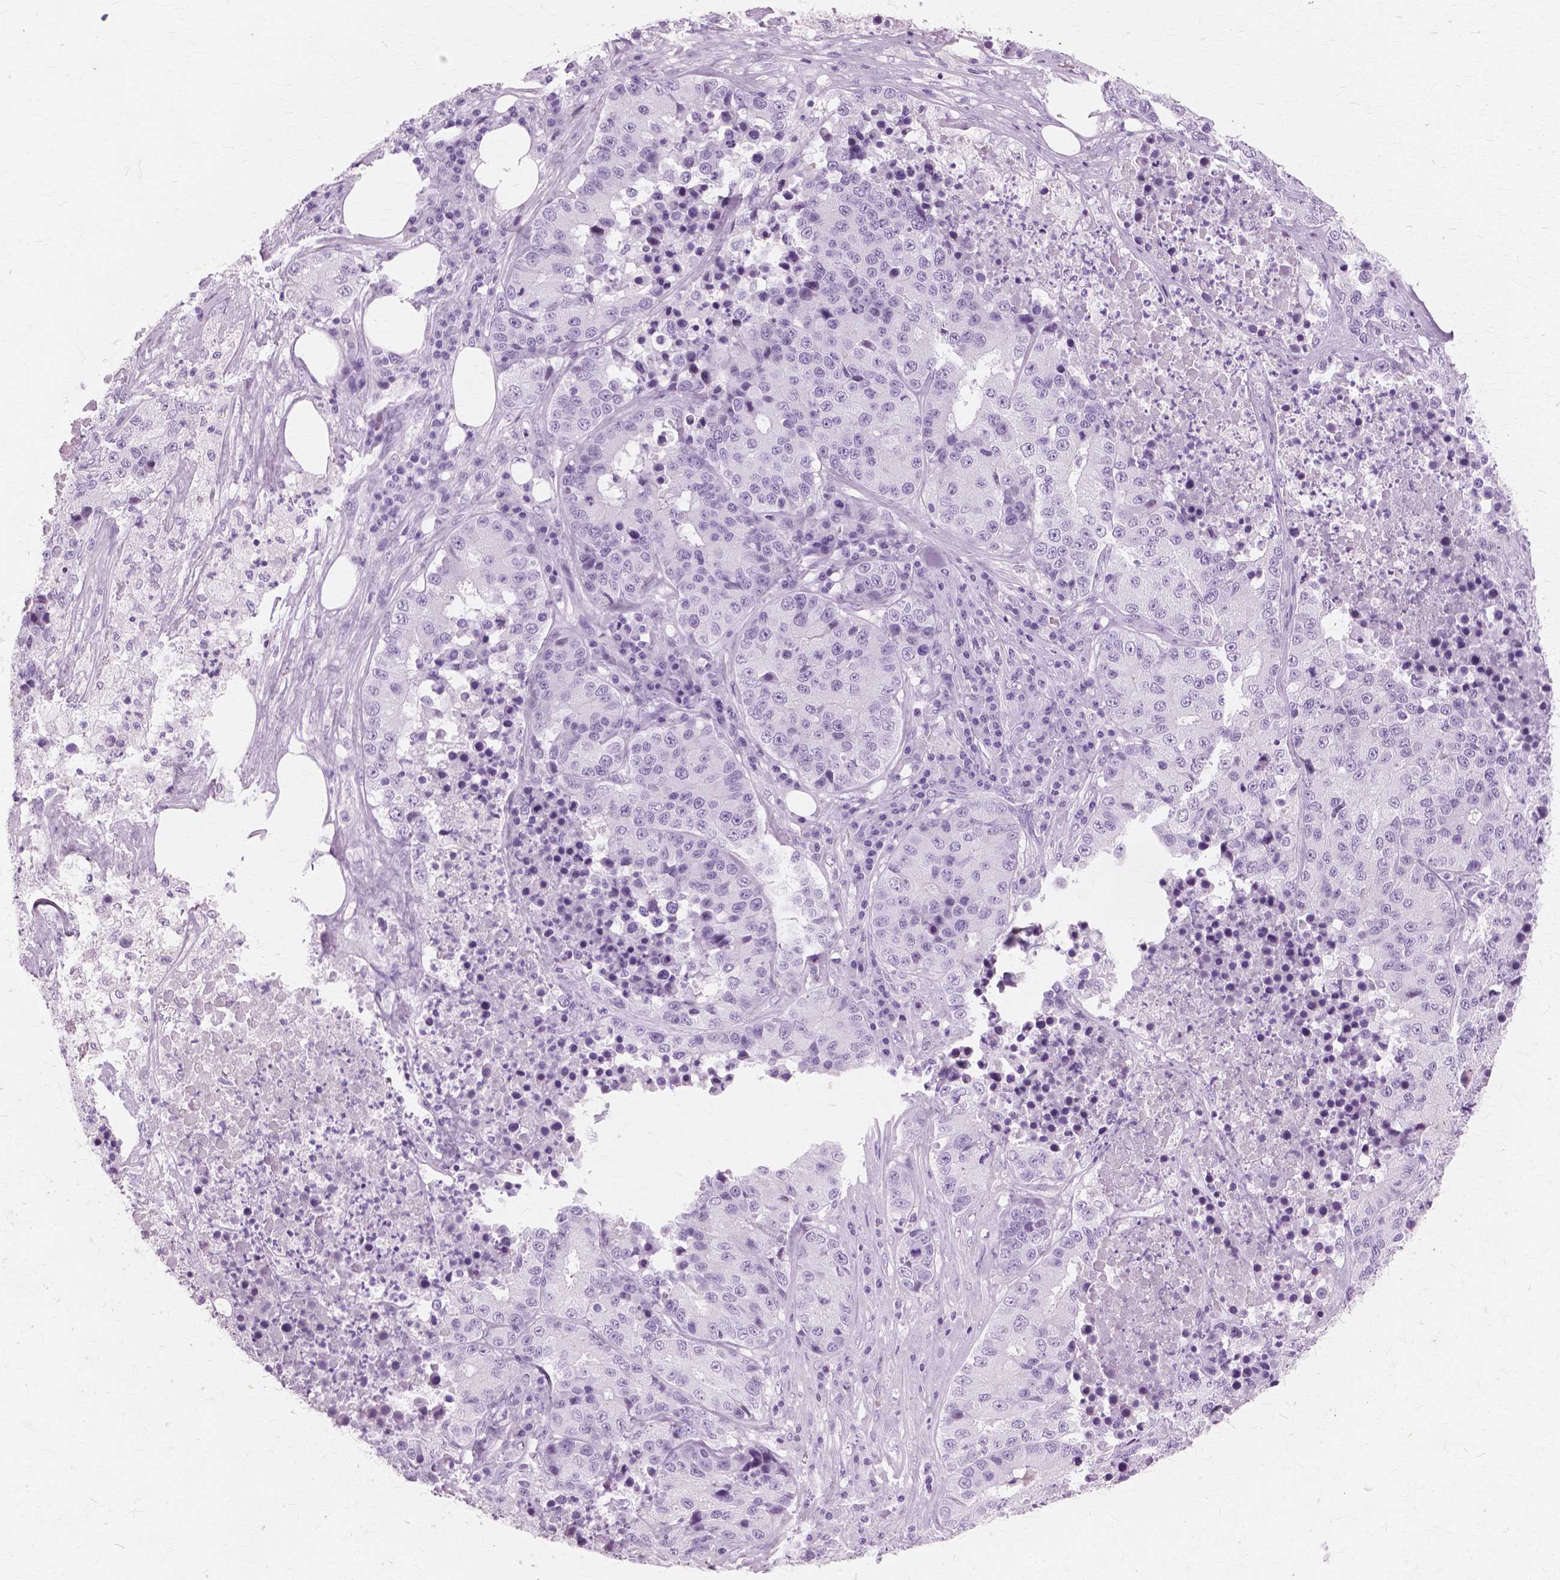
{"staining": {"intensity": "negative", "quantity": "none", "location": "none"}, "tissue": "stomach cancer", "cell_type": "Tumor cells", "image_type": "cancer", "snomed": [{"axis": "morphology", "description": "Adenocarcinoma, NOS"}, {"axis": "topography", "description": "Stomach"}], "caption": "Stomach adenocarcinoma was stained to show a protein in brown. There is no significant expression in tumor cells.", "gene": "SFTPD", "patient": {"sex": "male", "age": 71}}